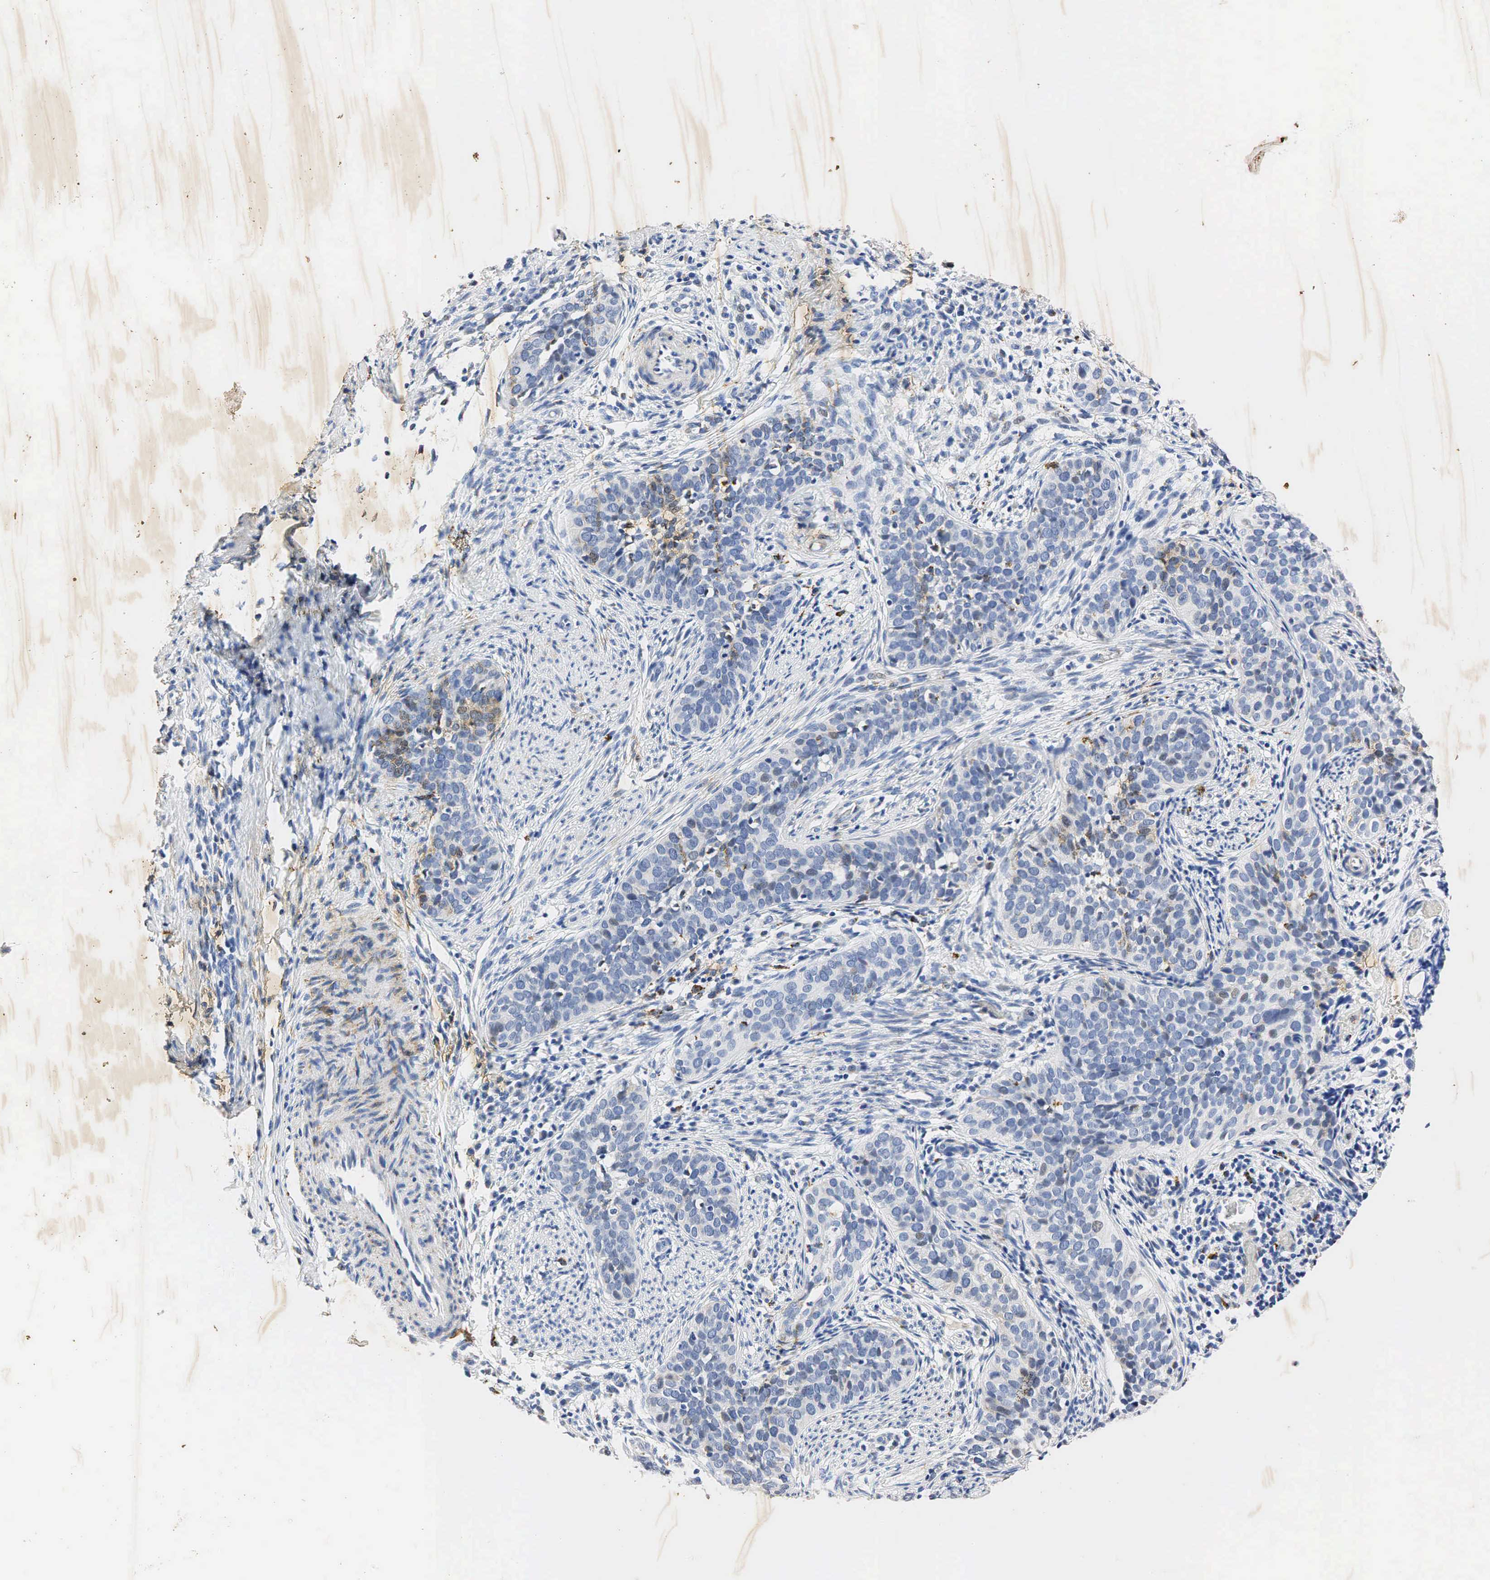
{"staining": {"intensity": "weak", "quantity": "<25%", "location": "cytoplasmic/membranous,nuclear"}, "tissue": "cervical cancer", "cell_type": "Tumor cells", "image_type": "cancer", "snomed": [{"axis": "morphology", "description": "Squamous cell carcinoma, NOS"}, {"axis": "topography", "description": "Cervix"}], "caption": "Cervical cancer stained for a protein using immunohistochemistry demonstrates no positivity tumor cells.", "gene": "SYP", "patient": {"sex": "female", "age": 31}}